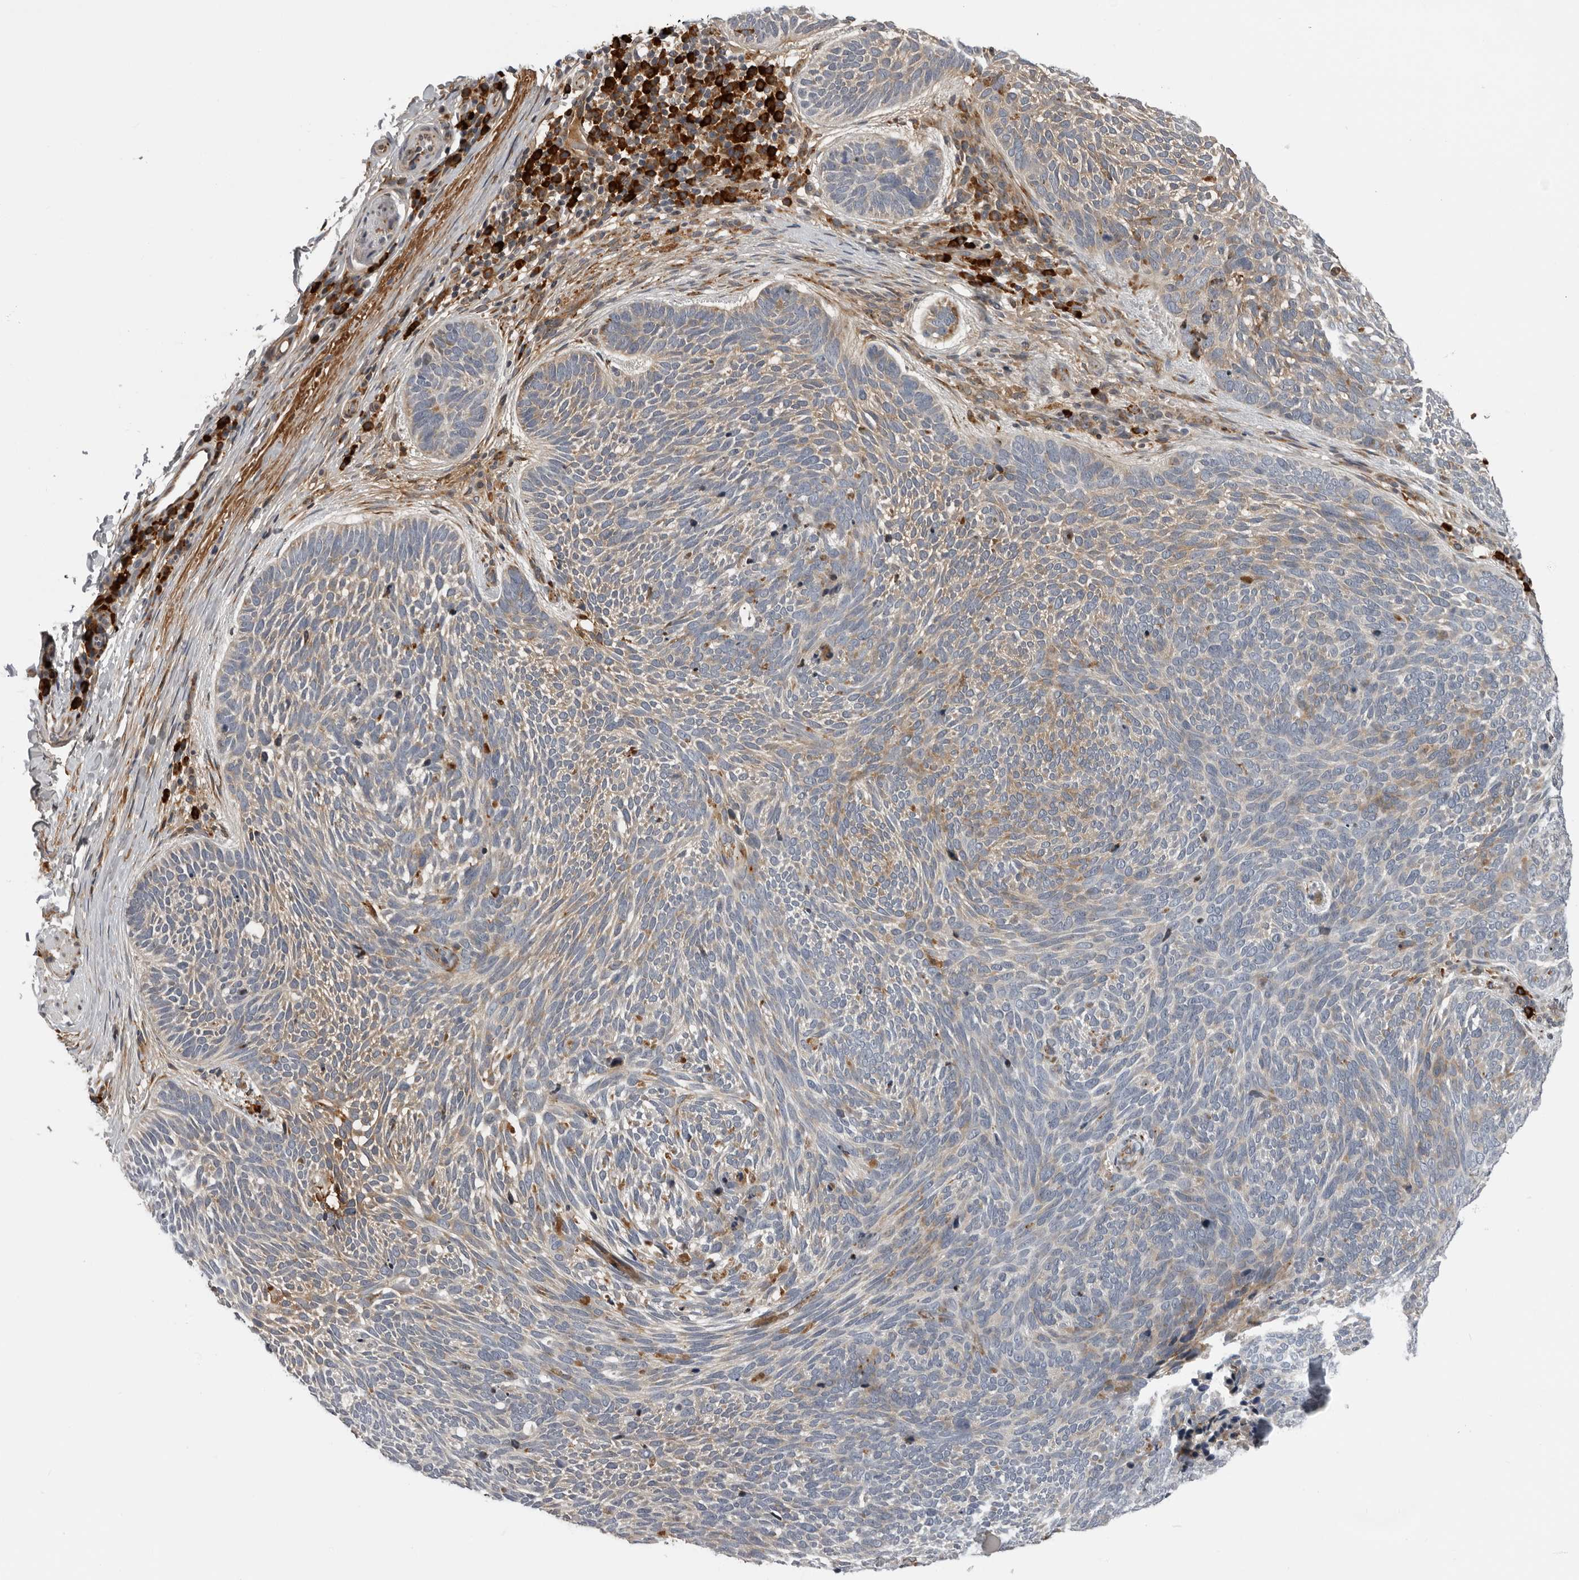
{"staining": {"intensity": "weak", "quantity": "25%-75%", "location": "cytoplasmic/membranous"}, "tissue": "skin cancer", "cell_type": "Tumor cells", "image_type": "cancer", "snomed": [{"axis": "morphology", "description": "Basal cell carcinoma"}, {"axis": "topography", "description": "Skin"}], "caption": "Tumor cells reveal low levels of weak cytoplasmic/membranous expression in about 25%-75% of cells in basal cell carcinoma (skin). The staining is performed using DAB (3,3'-diaminobenzidine) brown chromogen to label protein expression. The nuclei are counter-stained blue using hematoxylin.", "gene": "ALPK2", "patient": {"sex": "female", "age": 85}}